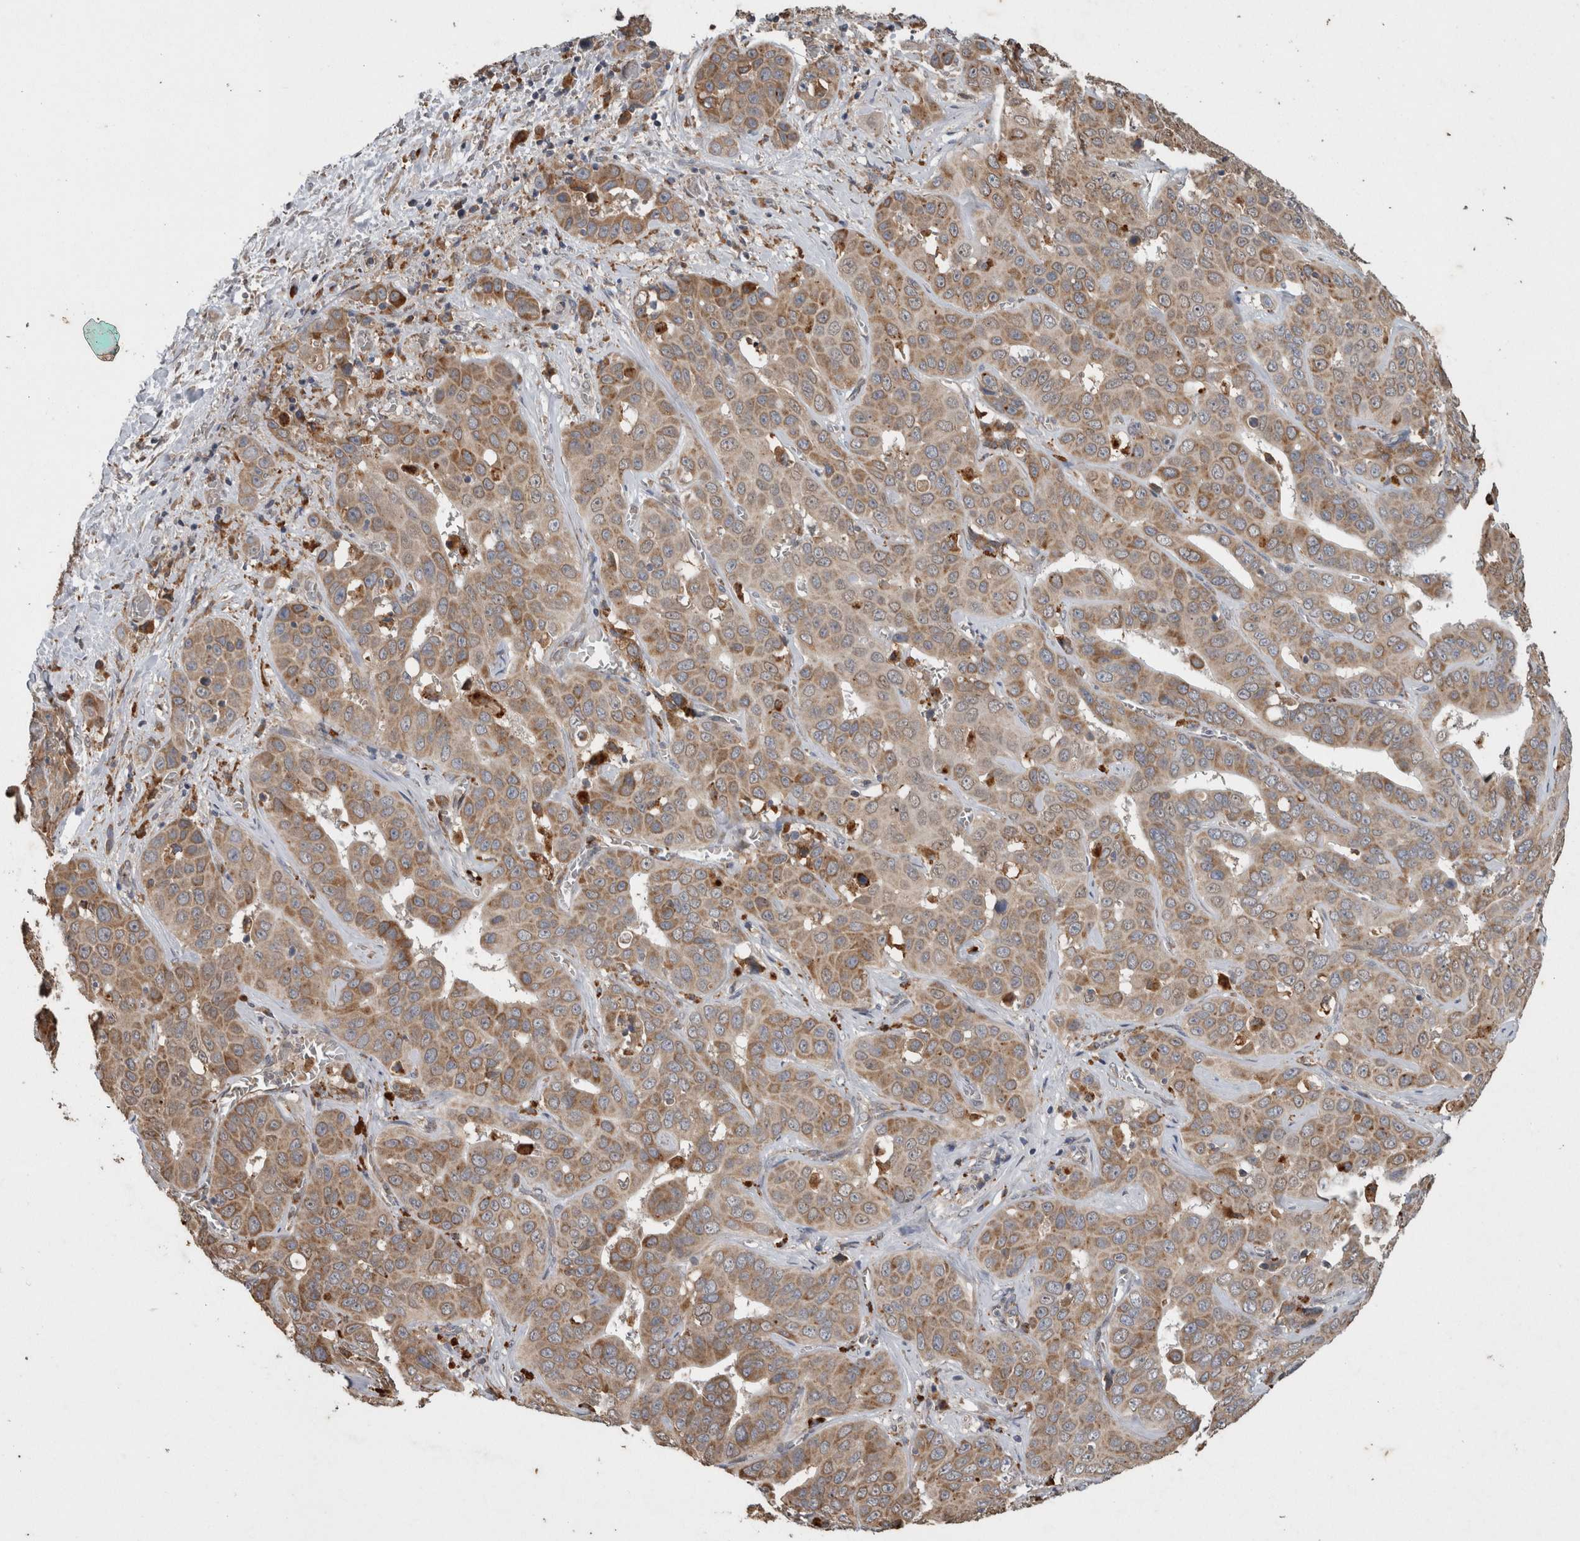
{"staining": {"intensity": "moderate", "quantity": ">75%", "location": "cytoplasmic/membranous"}, "tissue": "liver cancer", "cell_type": "Tumor cells", "image_type": "cancer", "snomed": [{"axis": "morphology", "description": "Cholangiocarcinoma"}, {"axis": "topography", "description": "Liver"}], "caption": "Tumor cells display medium levels of moderate cytoplasmic/membranous positivity in about >75% of cells in human cholangiocarcinoma (liver).", "gene": "ADGRL3", "patient": {"sex": "female", "age": 52}}